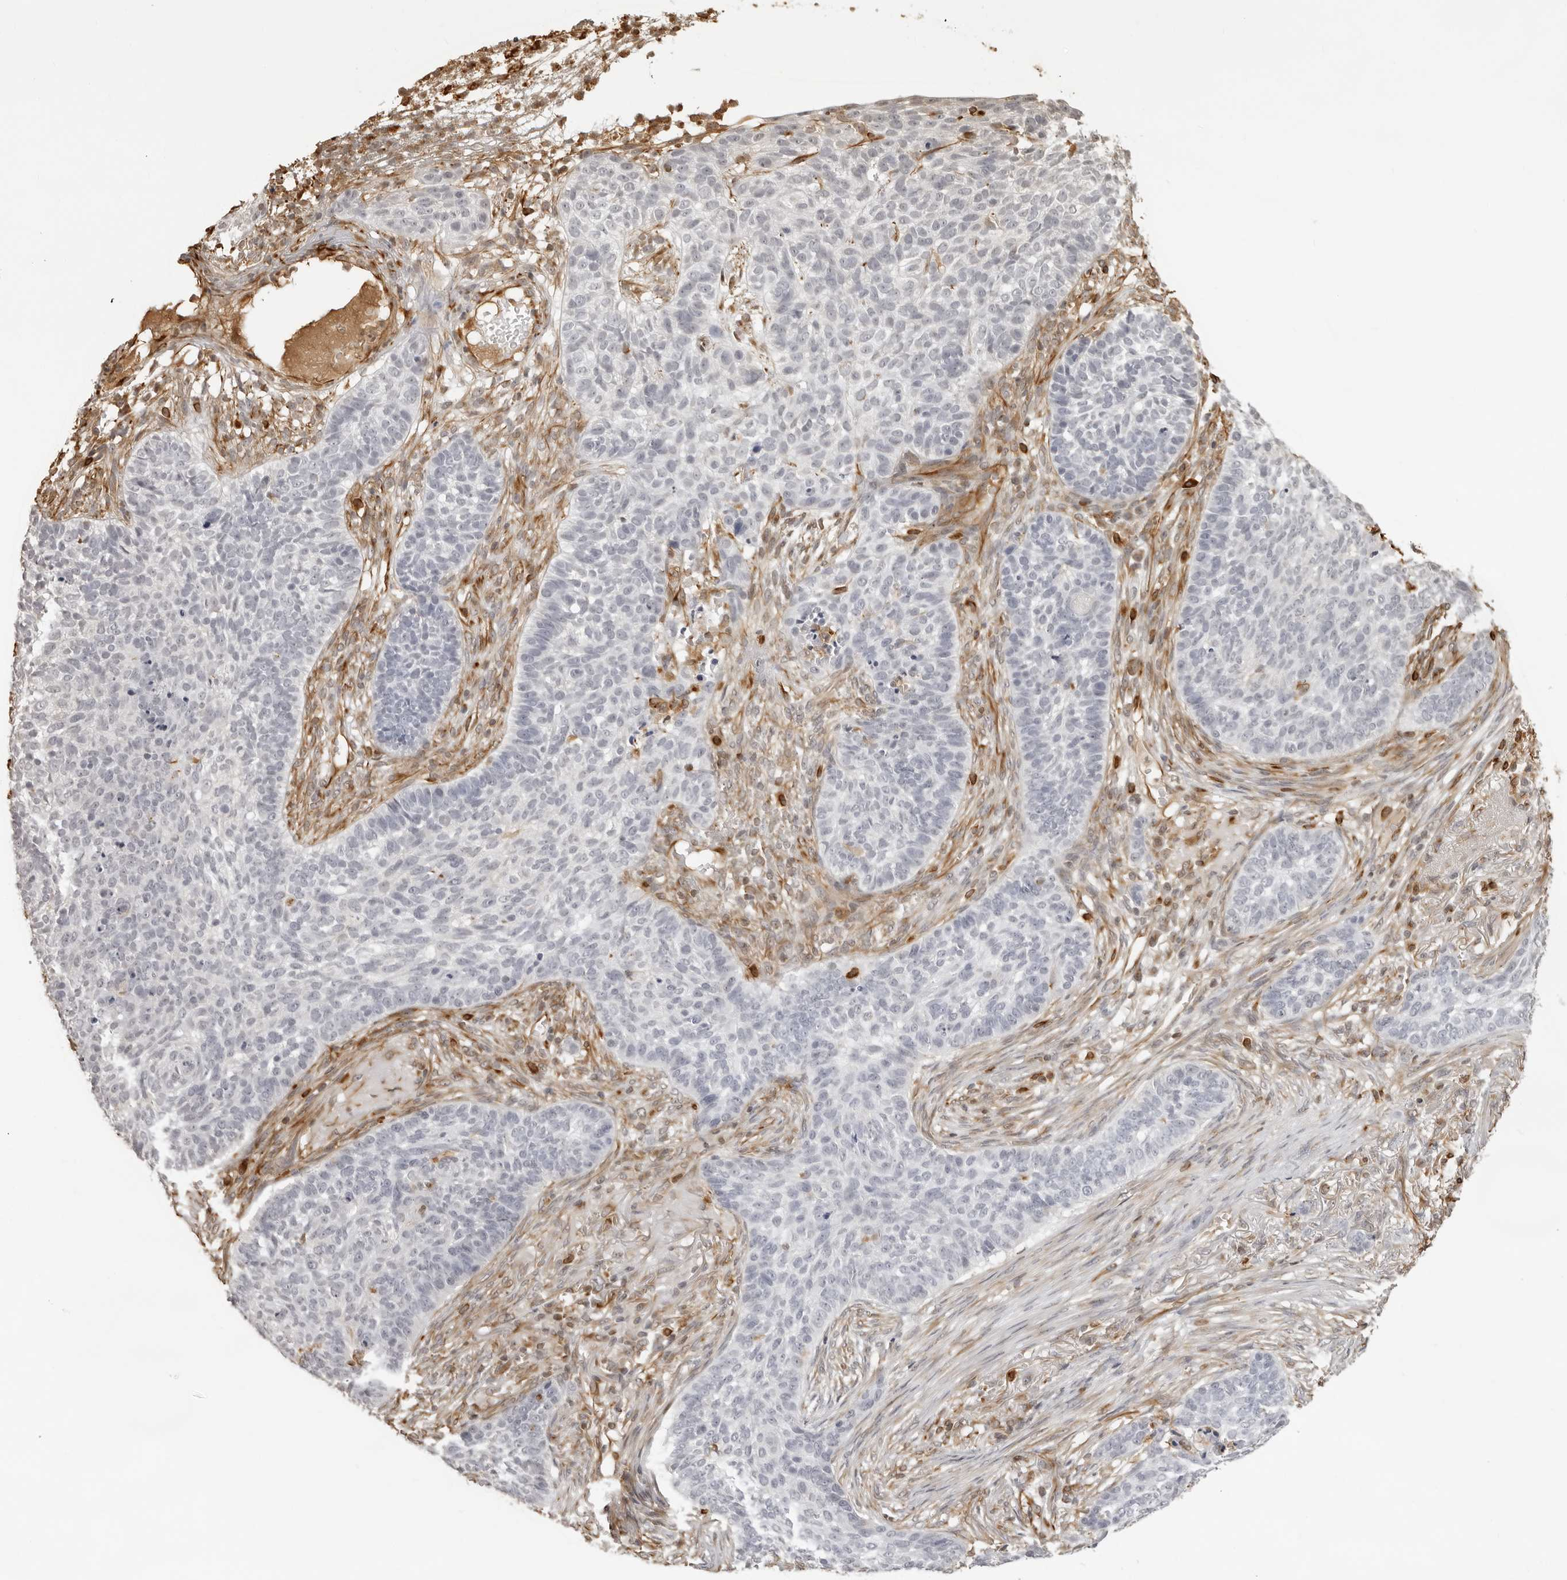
{"staining": {"intensity": "negative", "quantity": "none", "location": "none"}, "tissue": "skin cancer", "cell_type": "Tumor cells", "image_type": "cancer", "snomed": [{"axis": "morphology", "description": "Basal cell carcinoma"}, {"axis": "topography", "description": "Skin"}], "caption": "Tumor cells show no significant staining in skin cancer. (DAB IHC, high magnification).", "gene": "DYNLT5", "patient": {"sex": "male", "age": 85}}